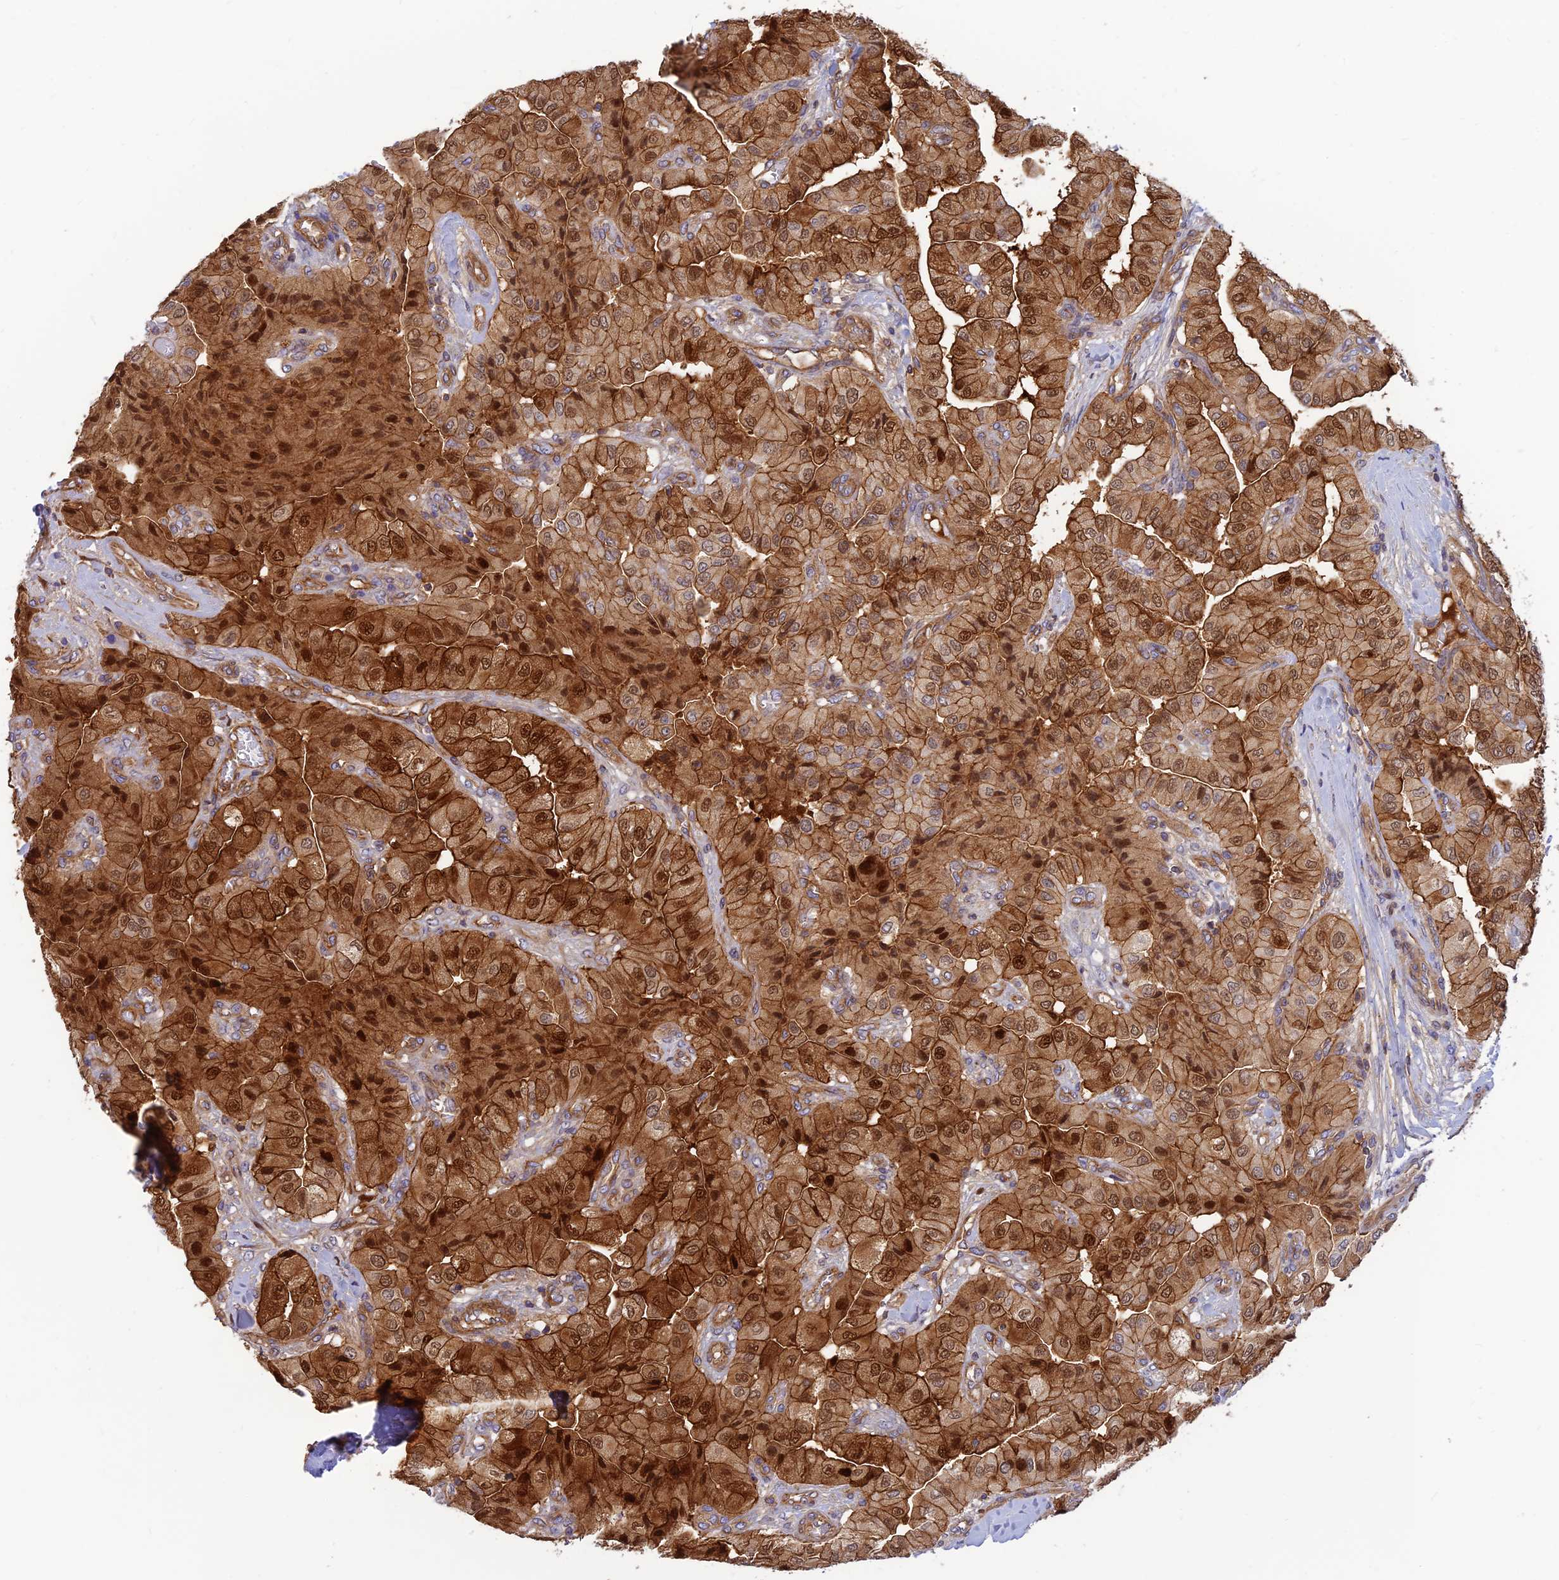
{"staining": {"intensity": "strong", "quantity": ">75%", "location": "cytoplasmic/membranous,nuclear"}, "tissue": "head and neck cancer", "cell_type": "Tumor cells", "image_type": "cancer", "snomed": [{"axis": "morphology", "description": "Adenocarcinoma, NOS"}, {"axis": "topography", "description": "Head-Neck"}], "caption": "Immunohistochemistry (IHC) photomicrograph of neoplastic tissue: human head and neck adenocarcinoma stained using IHC demonstrates high levels of strong protein expression localized specifically in the cytoplasmic/membranous and nuclear of tumor cells, appearing as a cytoplasmic/membranous and nuclear brown color.", "gene": "PPP1R12C", "patient": {"sex": "male", "age": 66}}